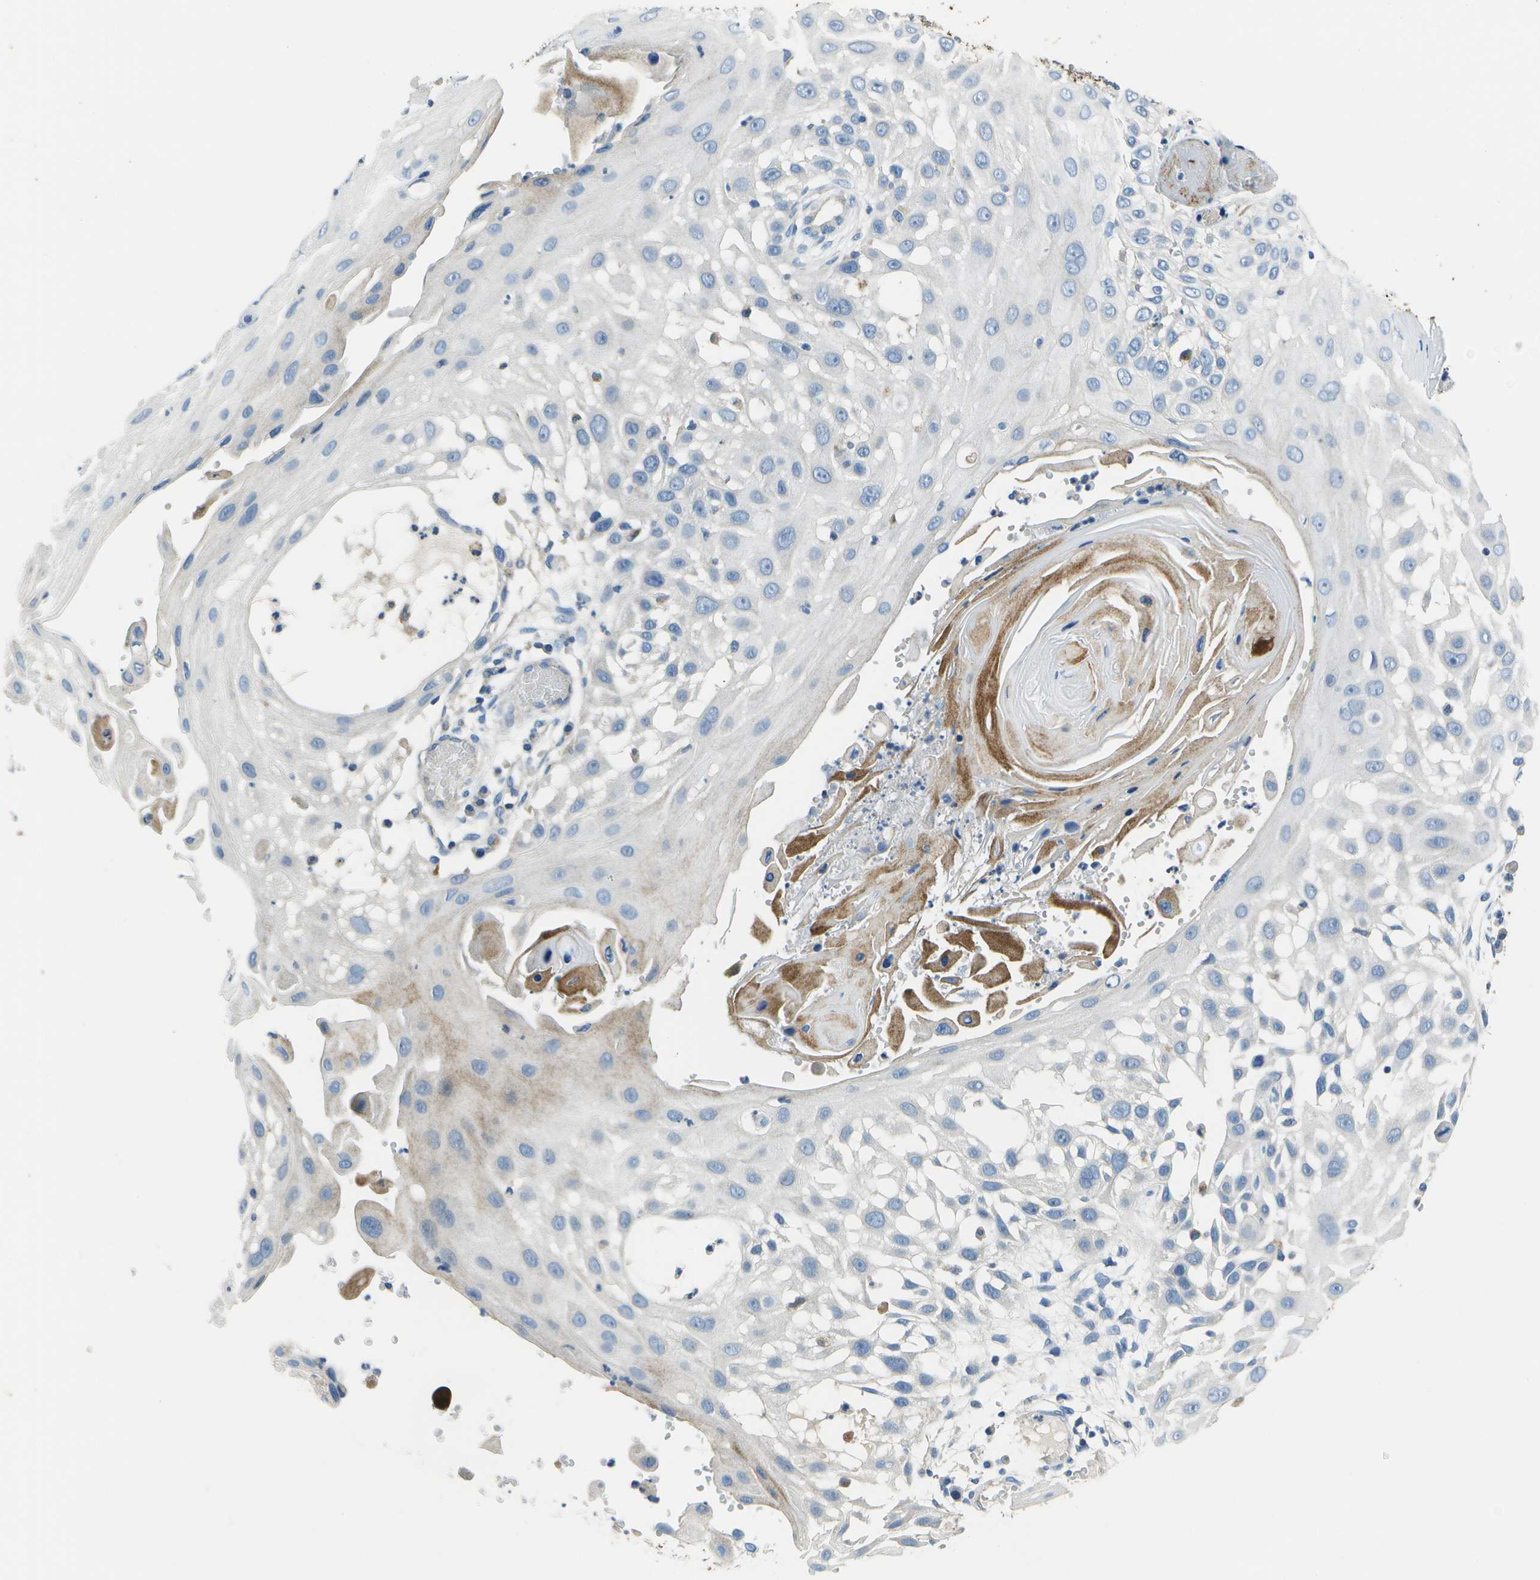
{"staining": {"intensity": "weak", "quantity": "<25%", "location": "cytoplasmic/membranous"}, "tissue": "skin cancer", "cell_type": "Tumor cells", "image_type": "cancer", "snomed": [{"axis": "morphology", "description": "Squamous cell carcinoma, NOS"}, {"axis": "topography", "description": "Skin"}], "caption": "IHC photomicrograph of human skin cancer (squamous cell carcinoma) stained for a protein (brown), which shows no staining in tumor cells.", "gene": "DCT", "patient": {"sex": "female", "age": 44}}